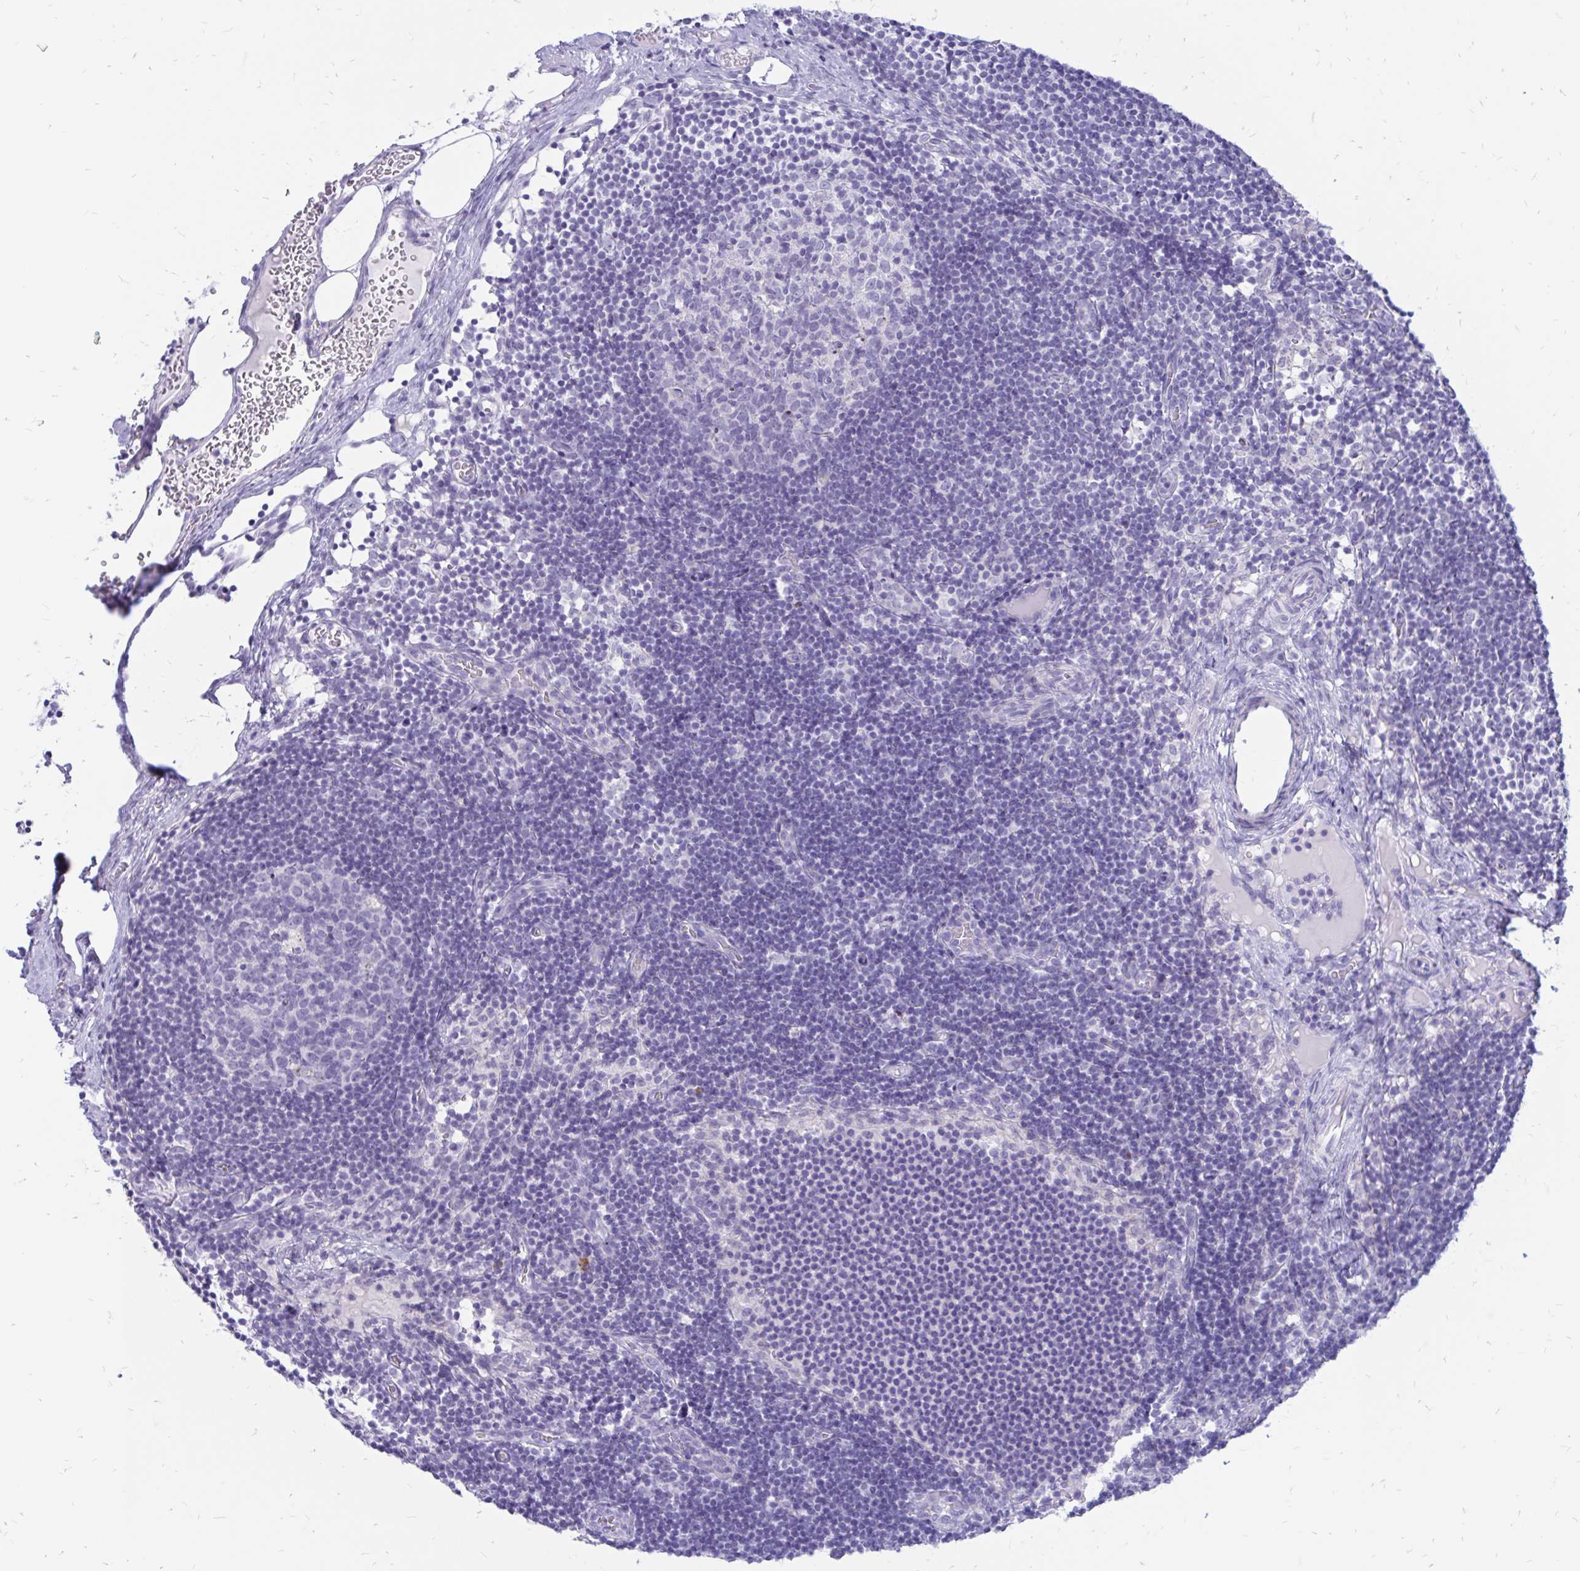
{"staining": {"intensity": "negative", "quantity": "none", "location": "none"}, "tissue": "lymph node", "cell_type": "Germinal center cells", "image_type": "normal", "snomed": [{"axis": "morphology", "description": "Normal tissue, NOS"}, {"axis": "topography", "description": "Lymph node"}], "caption": "IHC histopathology image of normal lymph node: human lymph node stained with DAB (3,3'-diaminobenzidine) exhibits no significant protein expression in germinal center cells. Brightfield microscopy of IHC stained with DAB (brown) and hematoxylin (blue), captured at high magnification.", "gene": "IGSF5", "patient": {"sex": "female", "age": 31}}